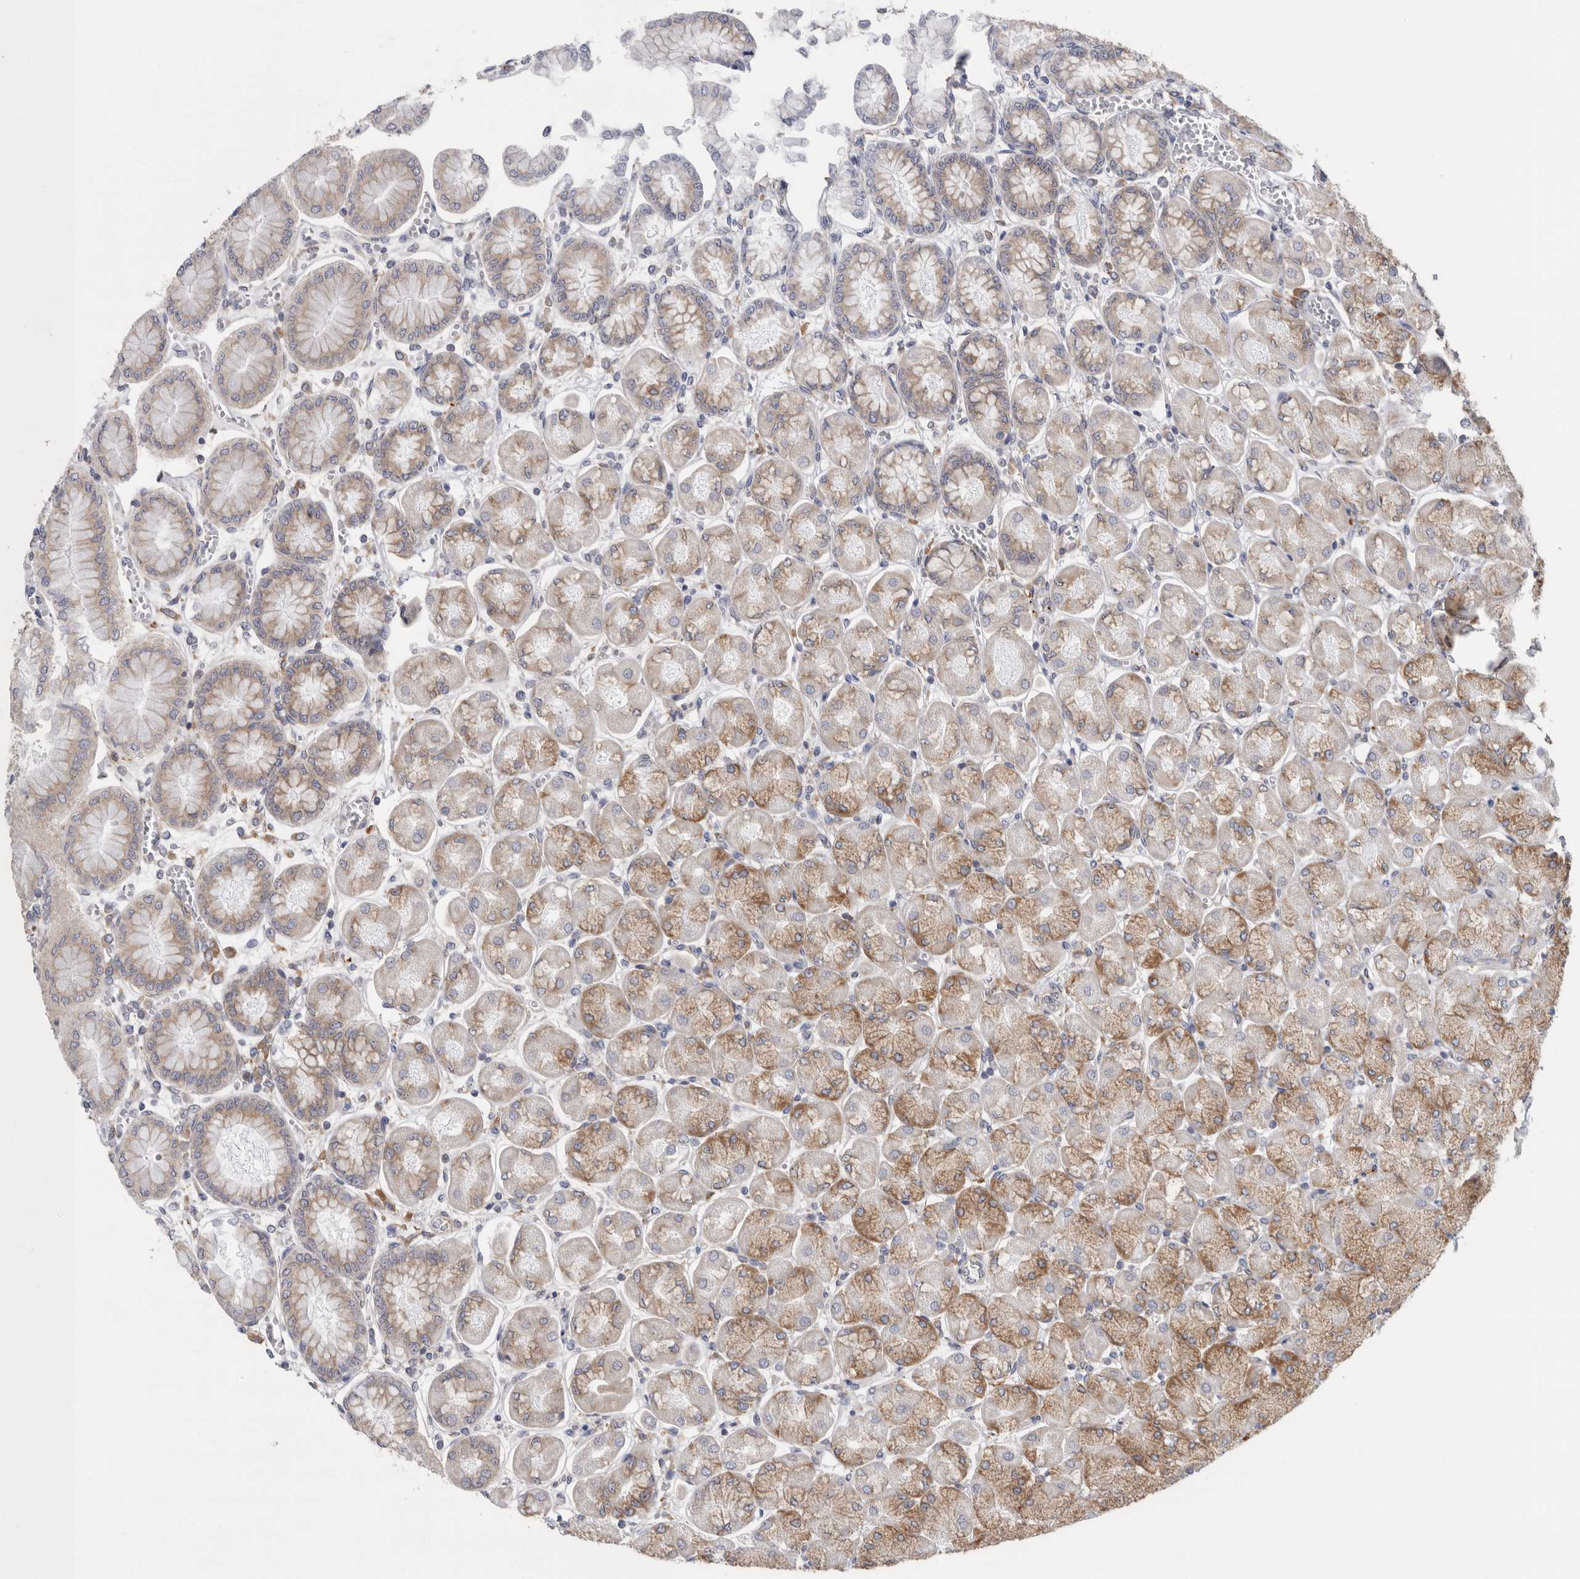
{"staining": {"intensity": "moderate", "quantity": ">75%", "location": "cytoplasmic/membranous"}, "tissue": "stomach", "cell_type": "Glandular cells", "image_type": "normal", "snomed": [{"axis": "morphology", "description": "Normal tissue, NOS"}, {"axis": "topography", "description": "Stomach, upper"}], "caption": "Immunohistochemistry (IHC) micrograph of unremarkable human stomach stained for a protein (brown), which demonstrates medium levels of moderate cytoplasmic/membranous expression in approximately >75% of glandular cells.", "gene": "GANAB", "patient": {"sex": "female", "age": 56}}